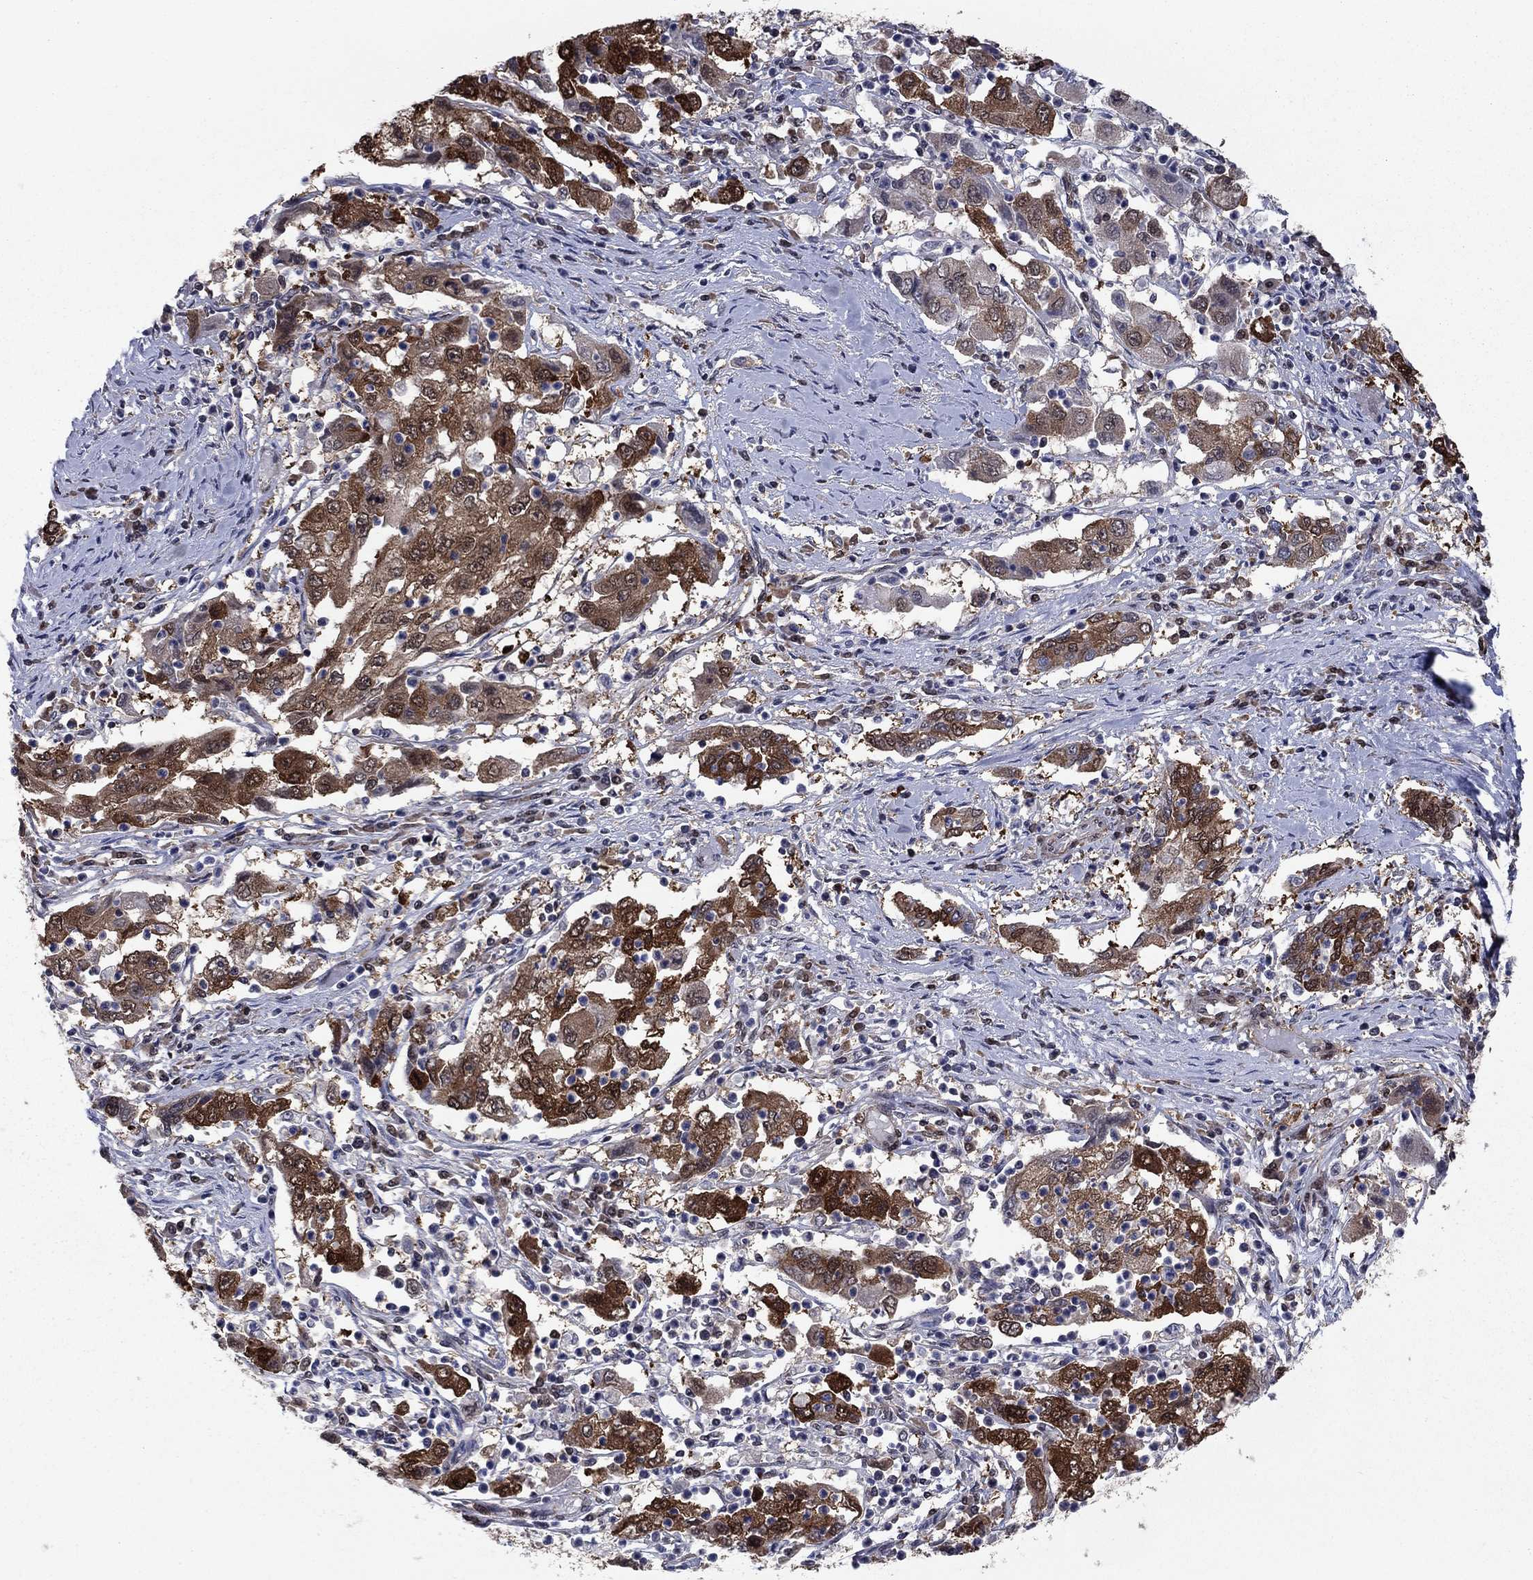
{"staining": {"intensity": "moderate", "quantity": ">75%", "location": "cytoplasmic/membranous"}, "tissue": "cervical cancer", "cell_type": "Tumor cells", "image_type": "cancer", "snomed": [{"axis": "morphology", "description": "Squamous cell carcinoma, NOS"}, {"axis": "topography", "description": "Cervix"}], "caption": "Cervical squamous cell carcinoma stained with DAB IHC shows medium levels of moderate cytoplasmic/membranous staining in about >75% of tumor cells. (Stains: DAB (3,3'-diaminobenzidine) in brown, nuclei in blue, Microscopy: brightfield microscopy at high magnification).", "gene": "FKBP4", "patient": {"sex": "female", "age": 36}}